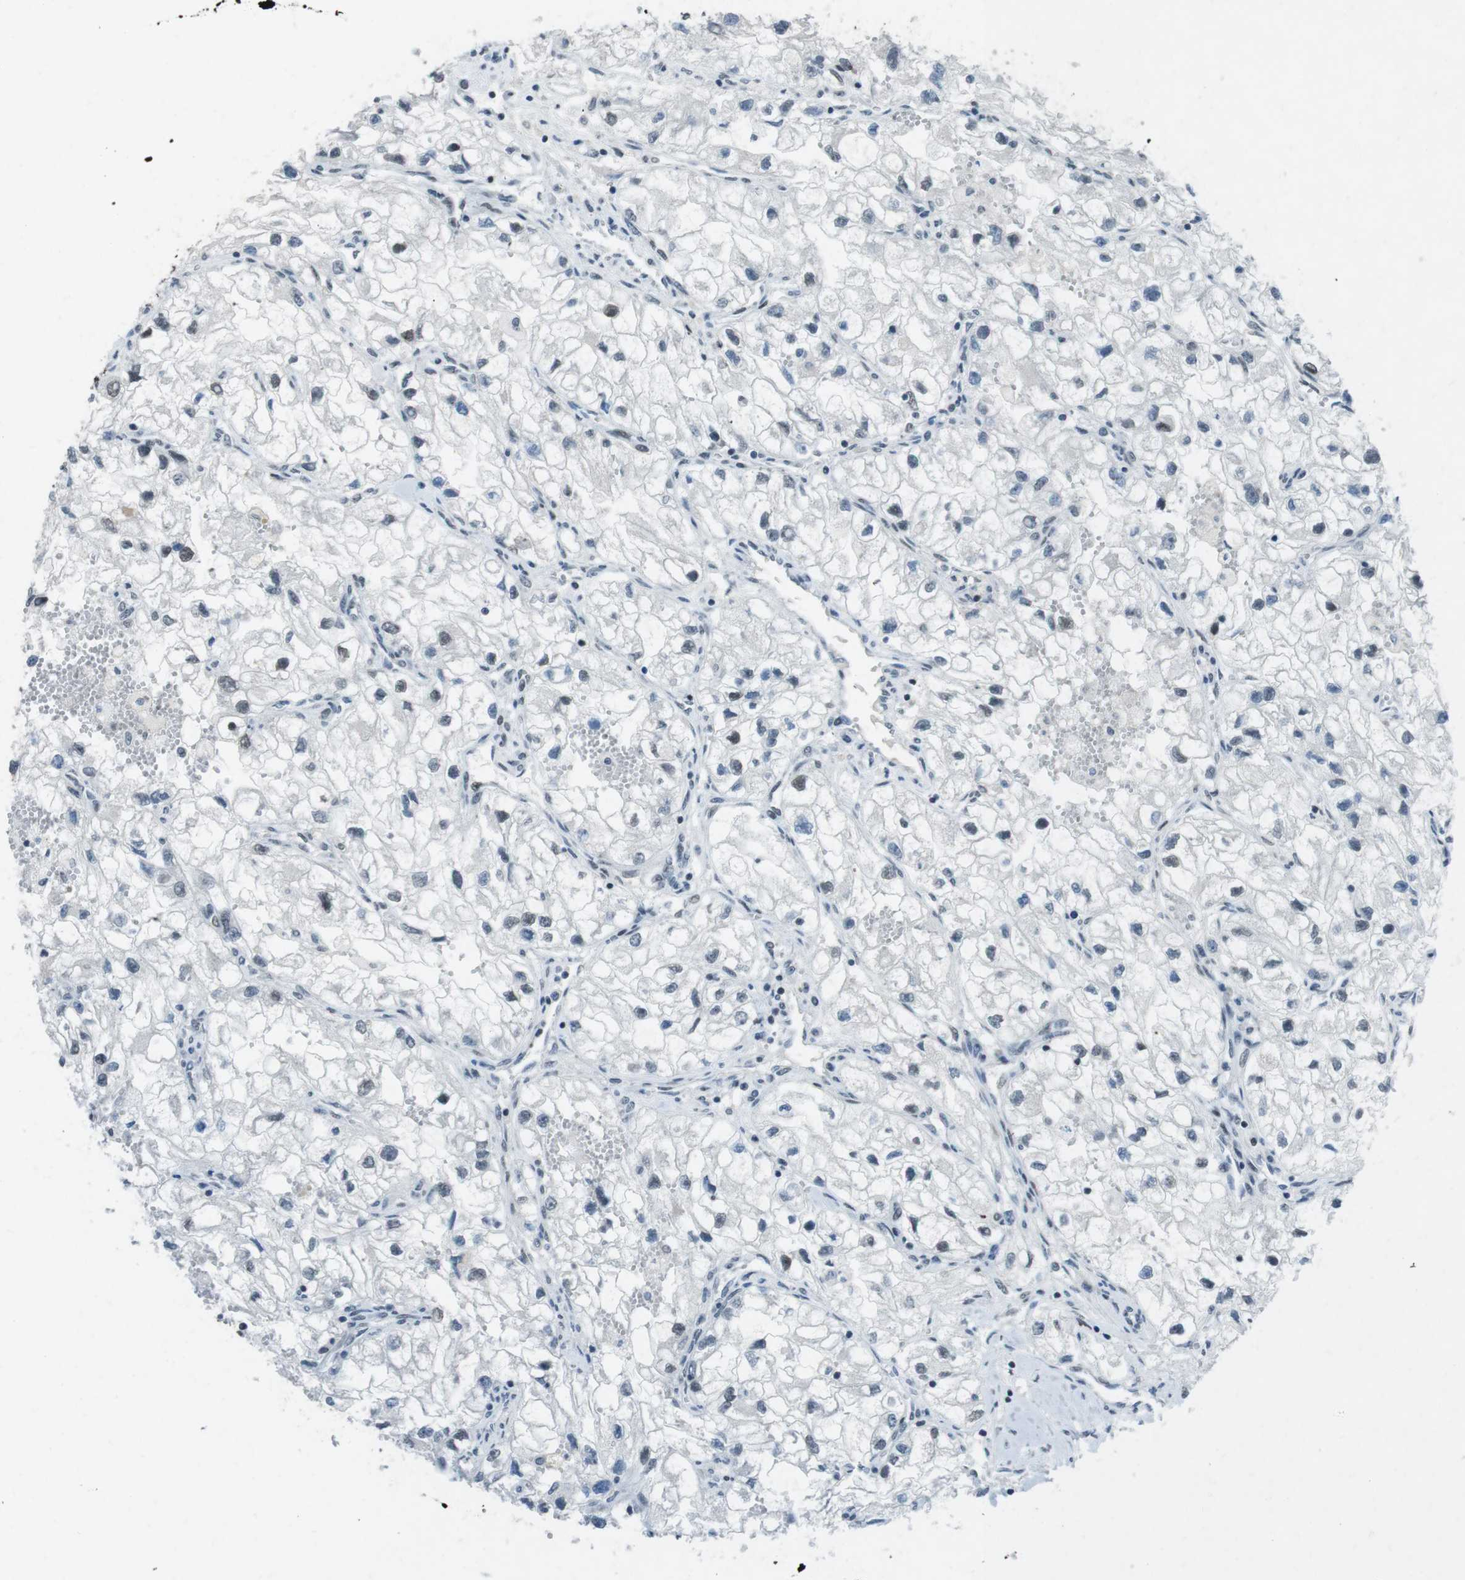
{"staining": {"intensity": "weak", "quantity": "<25%", "location": "nuclear"}, "tissue": "renal cancer", "cell_type": "Tumor cells", "image_type": "cancer", "snomed": [{"axis": "morphology", "description": "Adenocarcinoma, NOS"}, {"axis": "topography", "description": "Kidney"}], "caption": "There is no significant staining in tumor cells of renal cancer. (DAB immunohistochemistry (IHC) visualized using brightfield microscopy, high magnification).", "gene": "MAD1L1", "patient": {"sex": "female", "age": 70}}